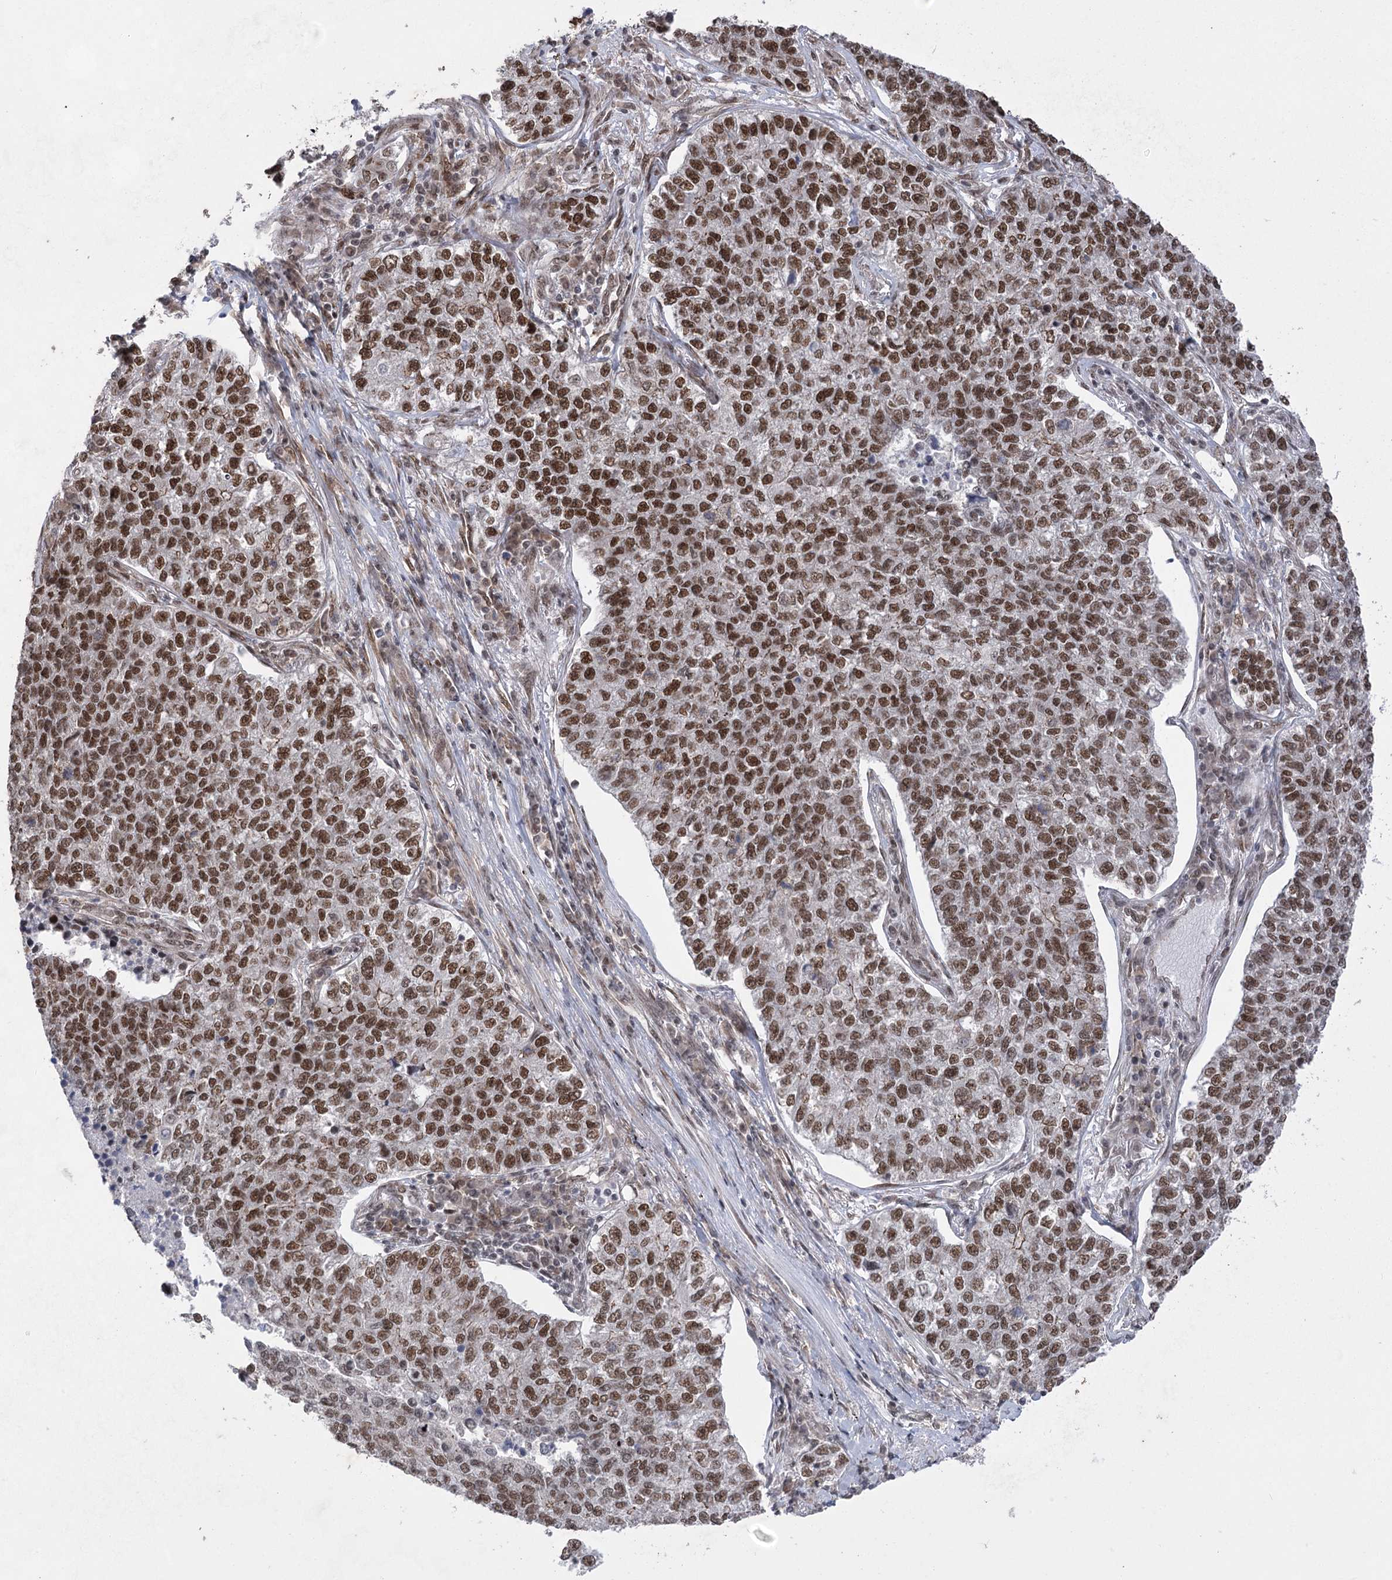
{"staining": {"intensity": "strong", "quantity": ">75%", "location": "nuclear"}, "tissue": "lung cancer", "cell_type": "Tumor cells", "image_type": "cancer", "snomed": [{"axis": "morphology", "description": "Adenocarcinoma, NOS"}, {"axis": "topography", "description": "Lung"}], "caption": "Lung cancer stained with IHC shows strong nuclear staining in about >75% of tumor cells. (Stains: DAB (3,3'-diaminobenzidine) in brown, nuclei in blue, Microscopy: brightfield microscopy at high magnification).", "gene": "ZCCHC8", "patient": {"sex": "male", "age": 49}}